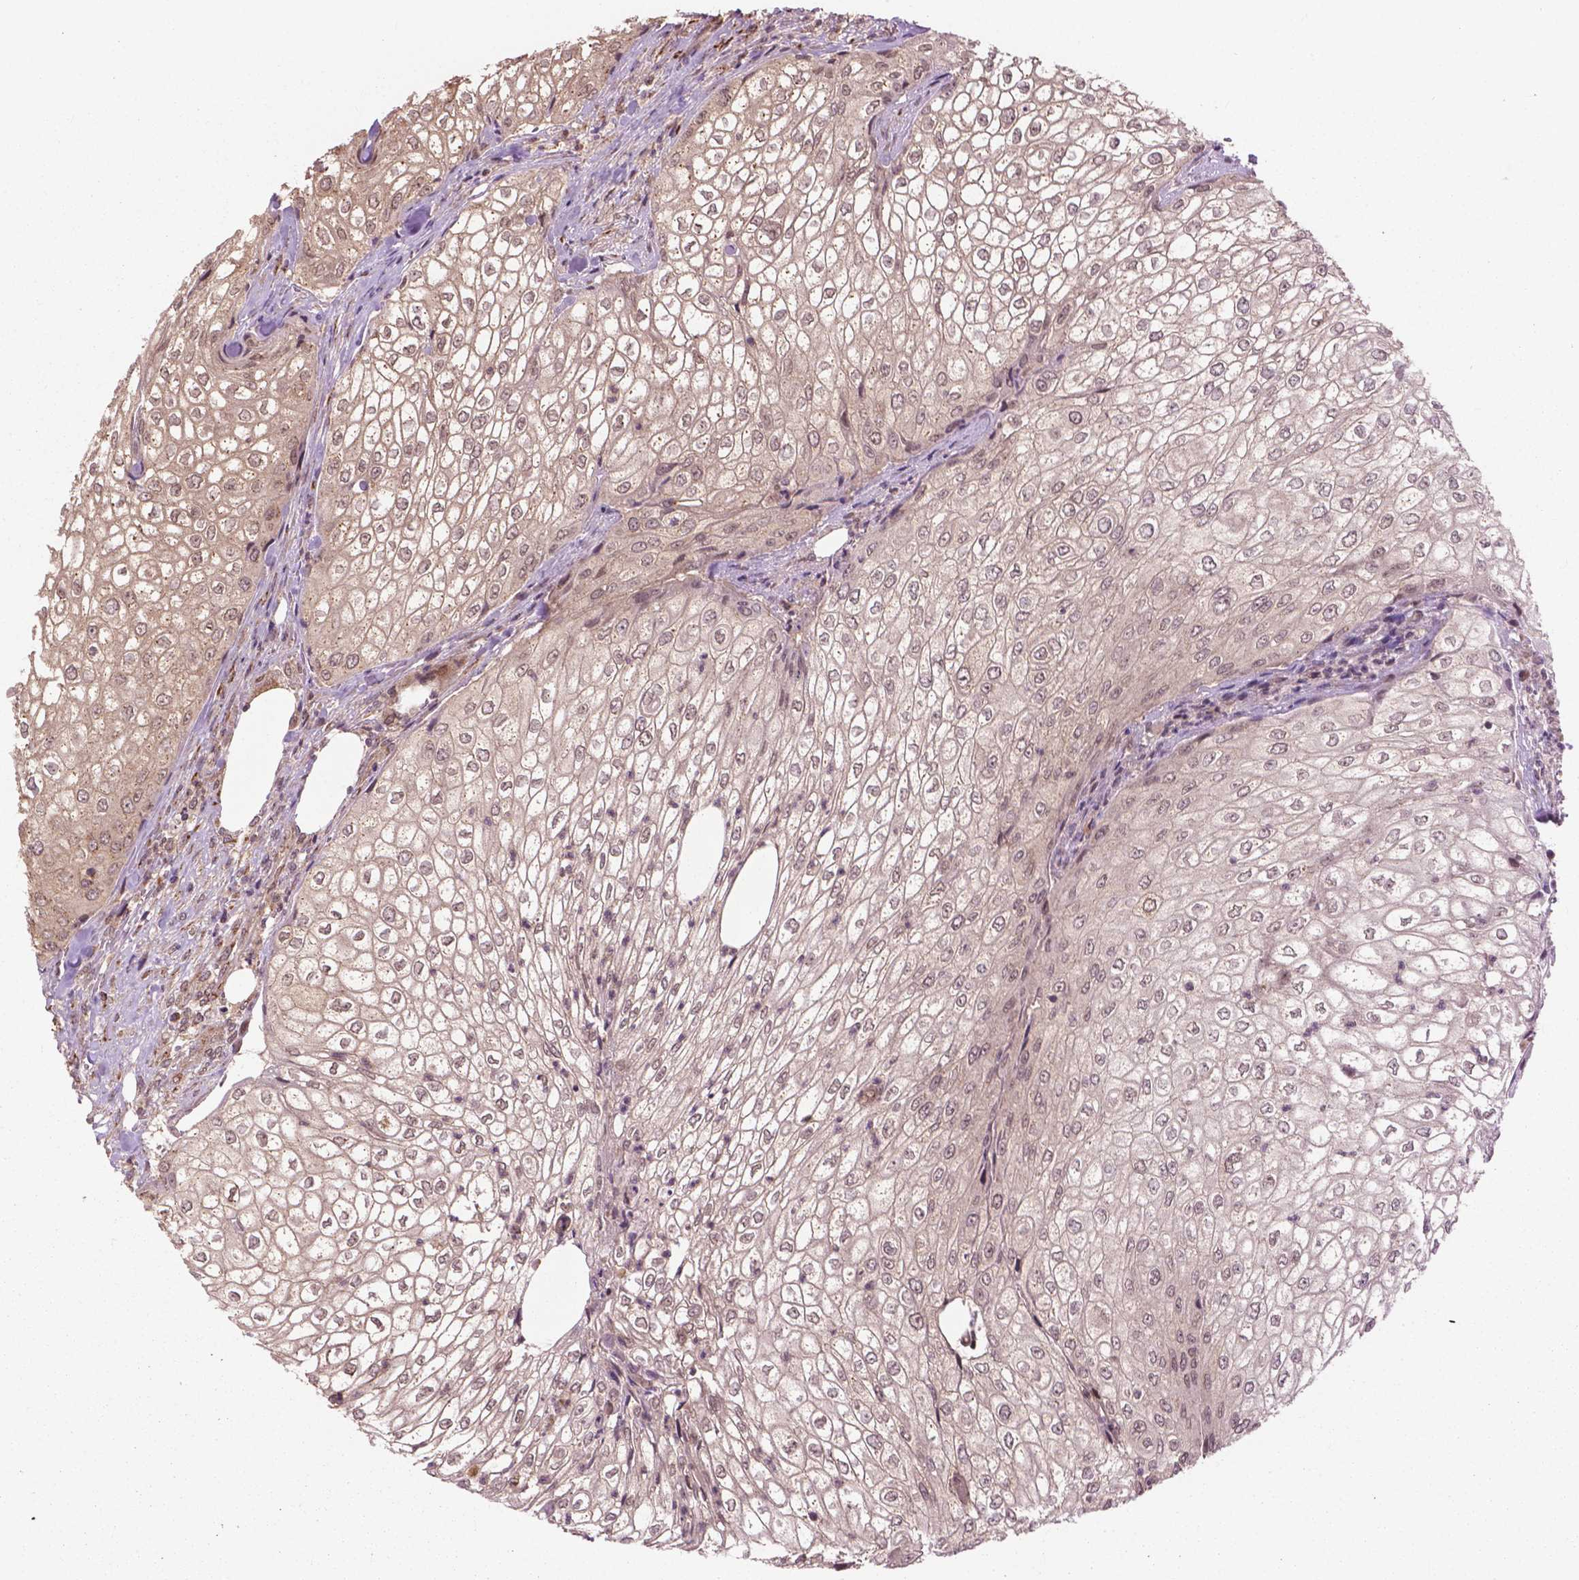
{"staining": {"intensity": "weak", "quantity": "<25%", "location": "nuclear"}, "tissue": "urothelial cancer", "cell_type": "Tumor cells", "image_type": "cancer", "snomed": [{"axis": "morphology", "description": "Urothelial carcinoma, High grade"}, {"axis": "topography", "description": "Urinary bladder"}], "caption": "This is a micrograph of IHC staining of urothelial cancer, which shows no expression in tumor cells.", "gene": "PPP1CB", "patient": {"sex": "male", "age": 62}}